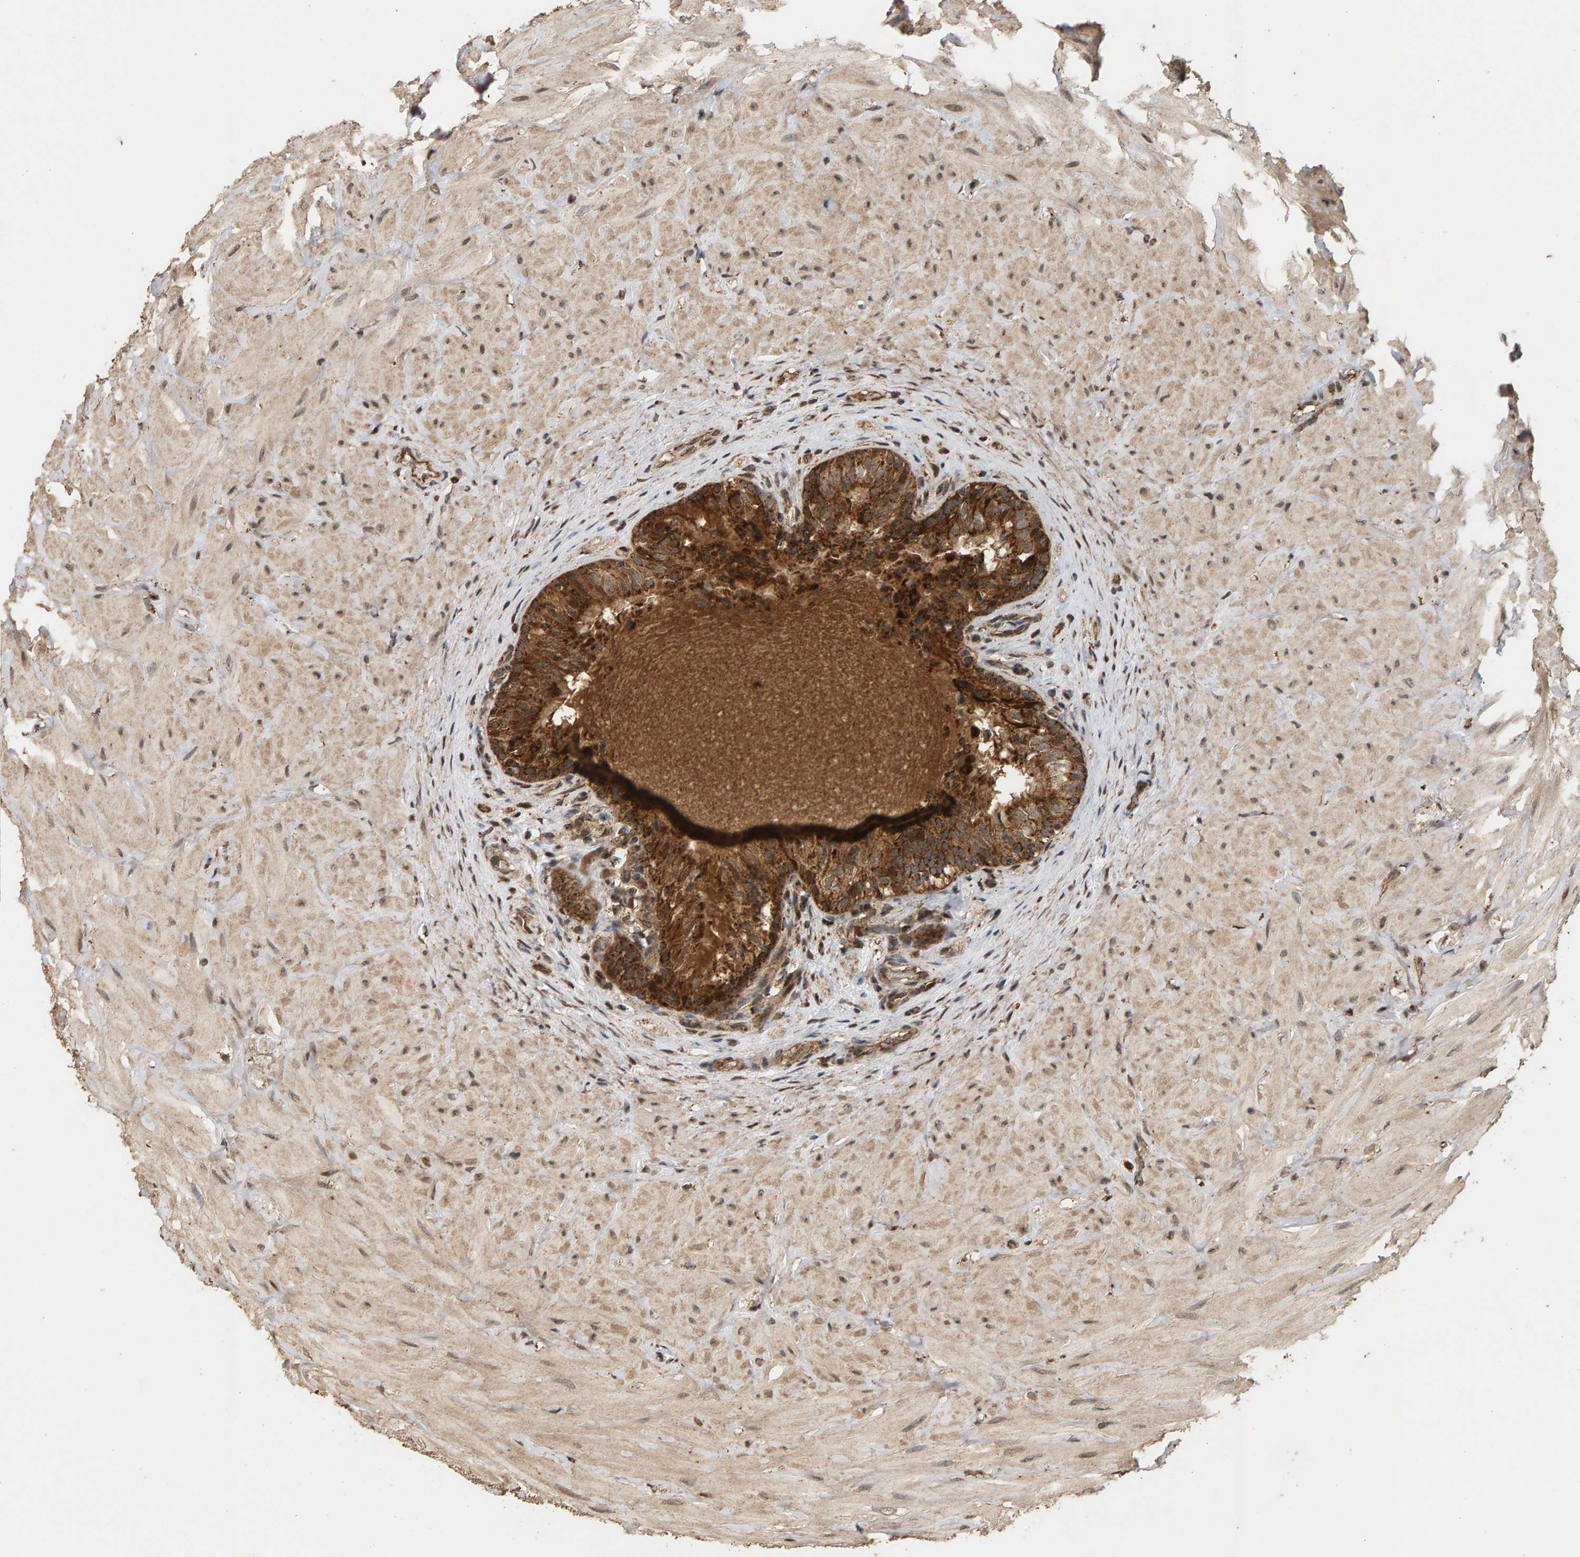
{"staining": {"intensity": "strong", "quantity": ">75%", "location": "cytoplasmic/membranous"}, "tissue": "epididymis", "cell_type": "Glandular cells", "image_type": "normal", "snomed": [{"axis": "morphology", "description": "Normal tissue, NOS"}, {"axis": "topography", "description": "Soft tissue"}, {"axis": "topography", "description": "Epididymis"}], "caption": "Immunohistochemical staining of benign epididymis shows high levels of strong cytoplasmic/membranous positivity in approximately >75% of glandular cells.", "gene": "GSTK1", "patient": {"sex": "male", "age": 26}}